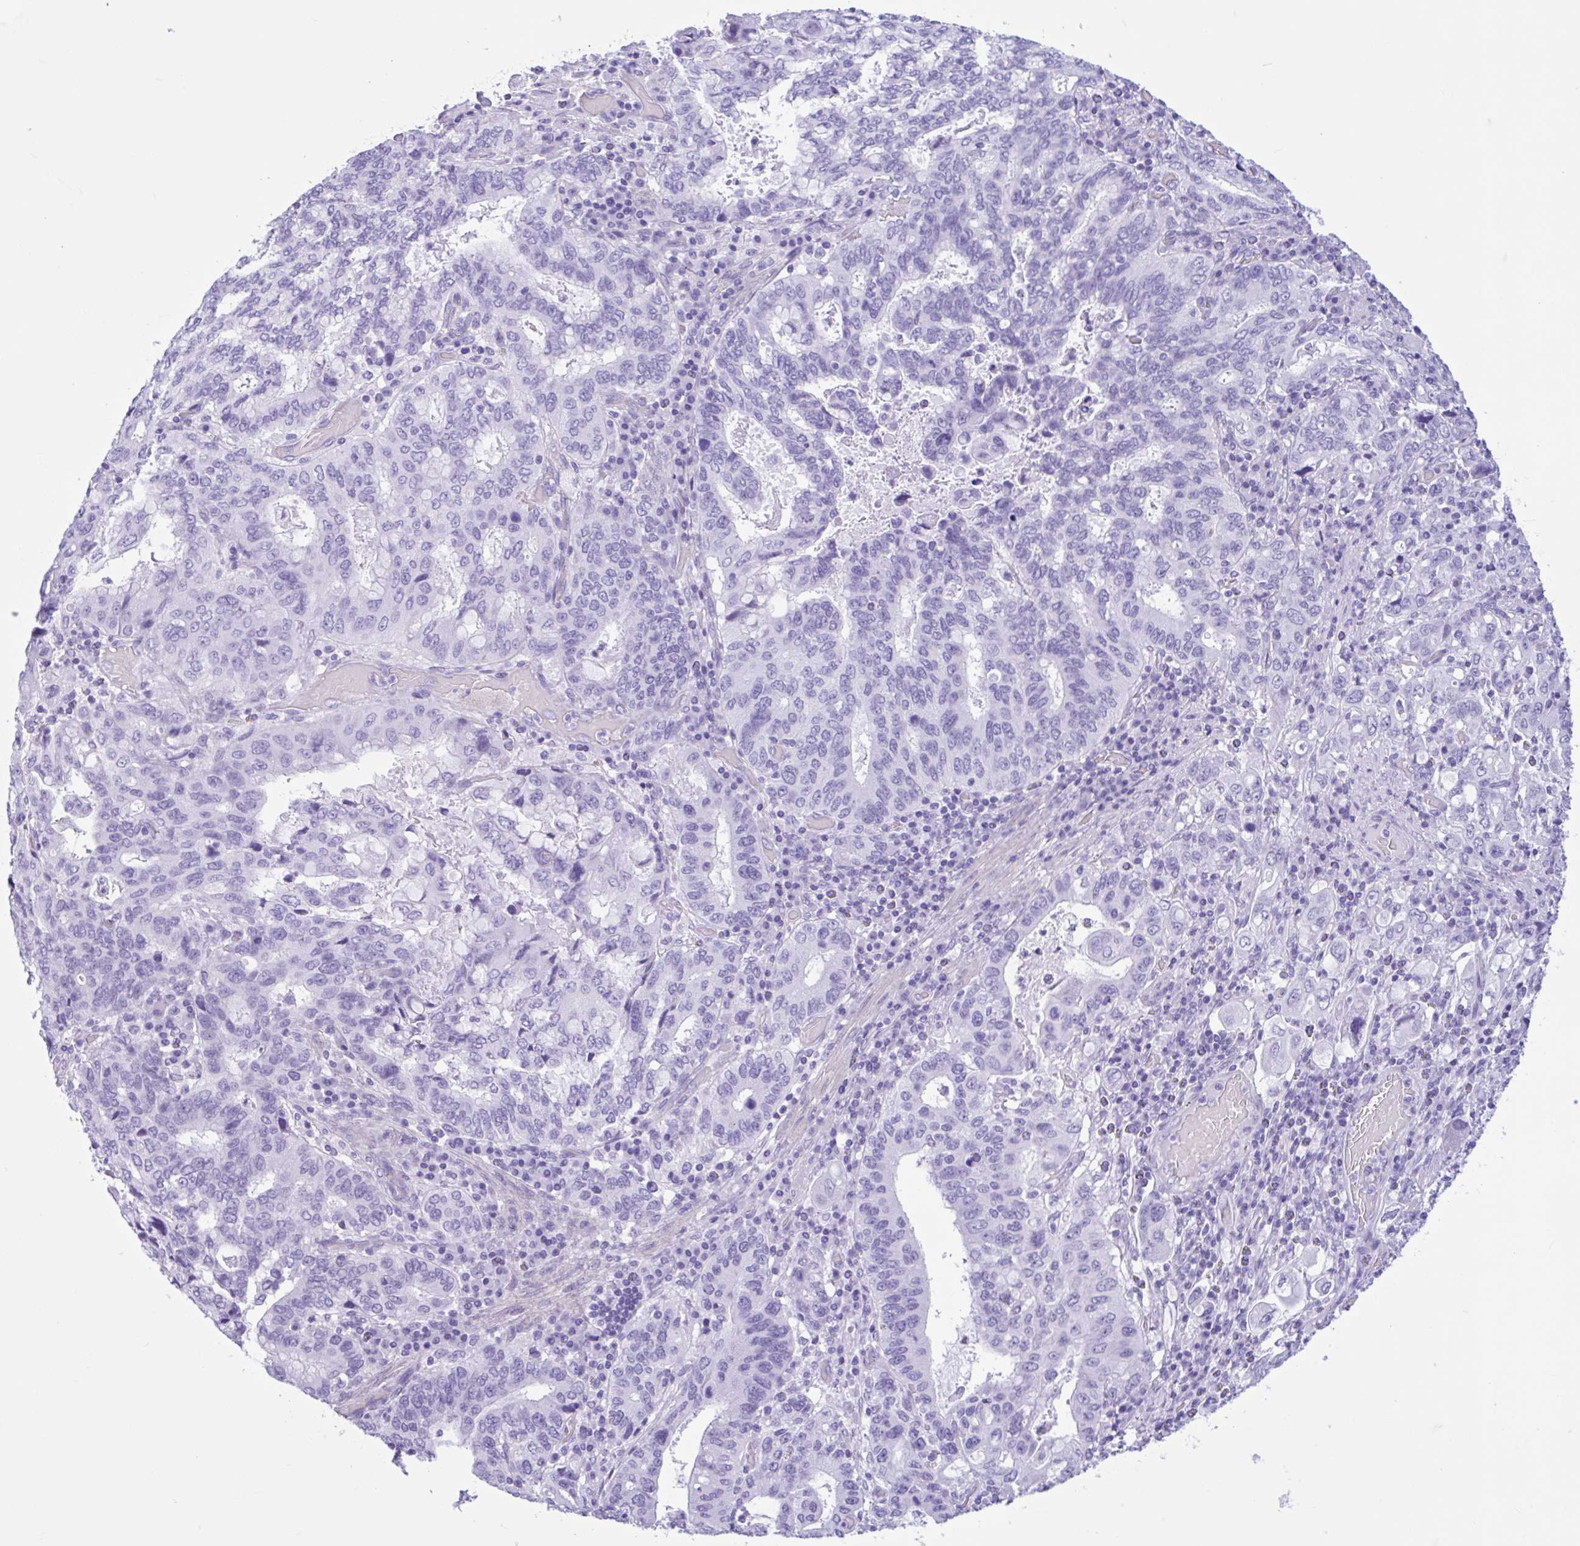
{"staining": {"intensity": "negative", "quantity": "none", "location": "none"}, "tissue": "stomach cancer", "cell_type": "Tumor cells", "image_type": "cancer", "snomed": [{"axis": "morphology", "description": "Adenocarcinoma, NOS"}, {"axis": "topography", "description": "Stomach, upper"}, {"axis": "topography", "description": "Stomach"}], "caption": "IHC photomicrograph of human stomach cancer stained for a protein (brown), which demonstrates no staining in tumor cells.", "gene": "IAPP", "patient": {"sex": "male", "age": 62}}